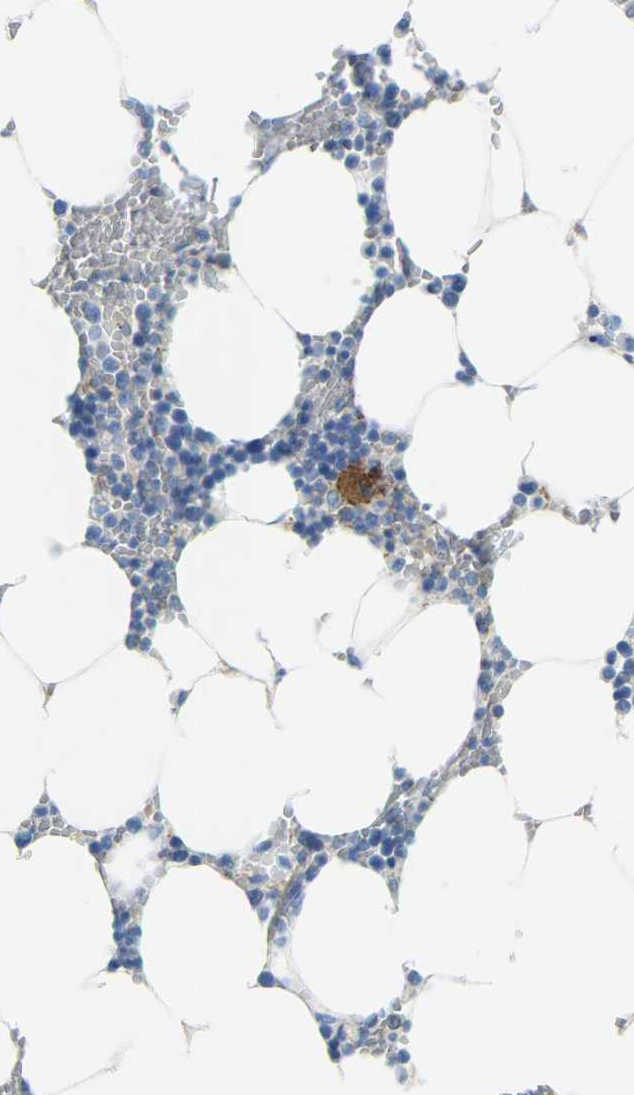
{"staining": {"intensity": "strong", "quantity": "<25%", "location": "cytoplasmic/membranous"}, "tissue": "bone marrow", "cell_type": "Hematopoietic cells", "image_type": "normal", "snomed": [{"axis": "morphology", "description": "Normal tissue, NOS"}, {"axis": "topography", "description": "Bone marrow"}], "caption": "Bone marrow stained with DAB (3,3'-diaminobenzidine) immunohistochemistry displays medium levels of strong cytoplasmic/membranous expression in about <25% of hematopoietic cells.", "gene": "MYL3", "patient": {"sex": "male", "age": 70}}